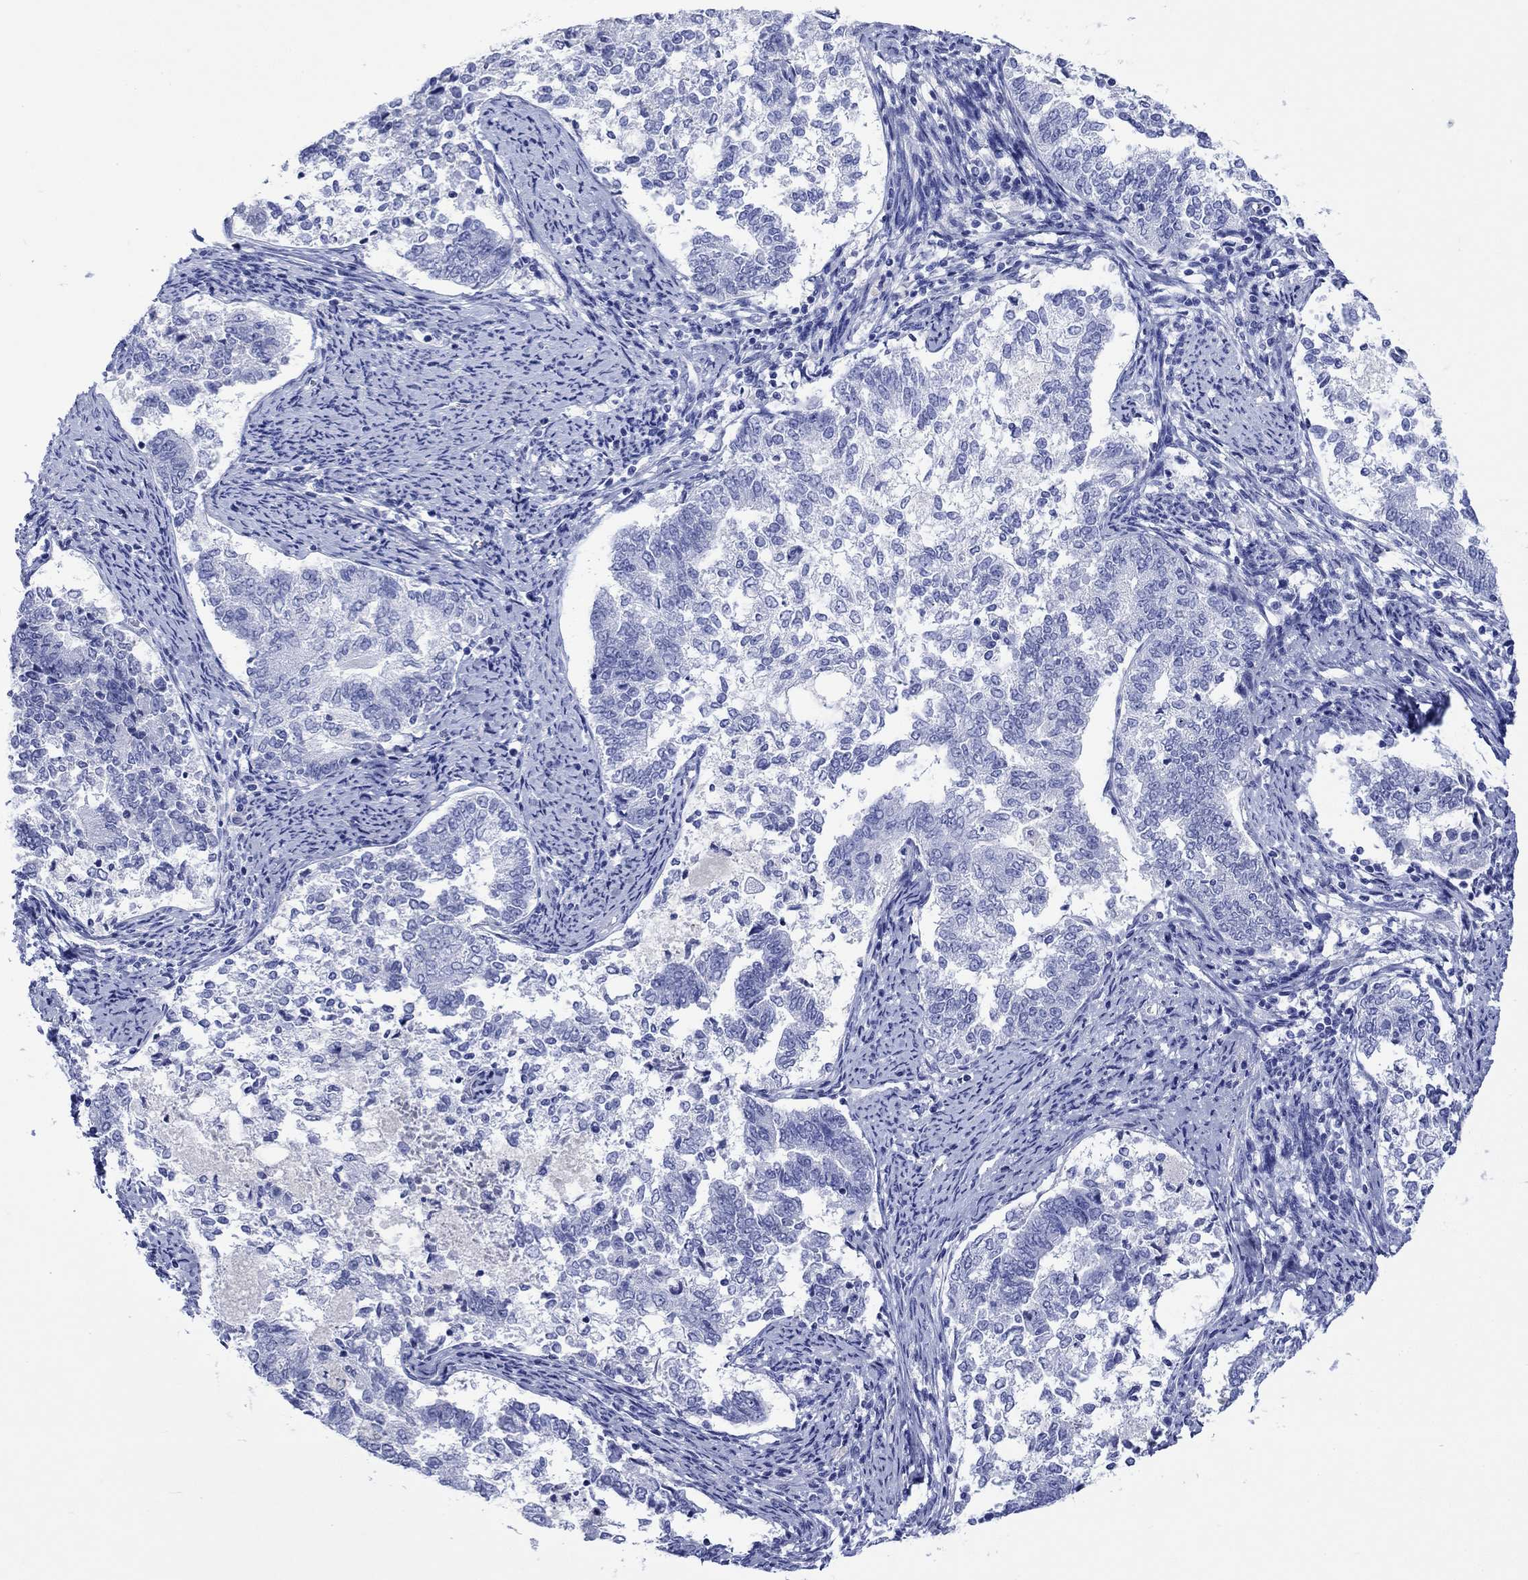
{"staining": {"intensity": "negative", "quantity": "none", "location": "none"}, "tissue": "endometrial cancer", "cell_type": "Tumor cells", "image_type": "cancer", "snomed": [{"axis": "morphology", "description": "Adenocarcinoma, NOS"}, {"axis": "topography", "description": "Endometrium"}], "caption": "The image exhibits no significant staining in tumor cells of endometrial cancer.", "gene": "CACNG3", "patient": {"sex": "female", "age": 65}}